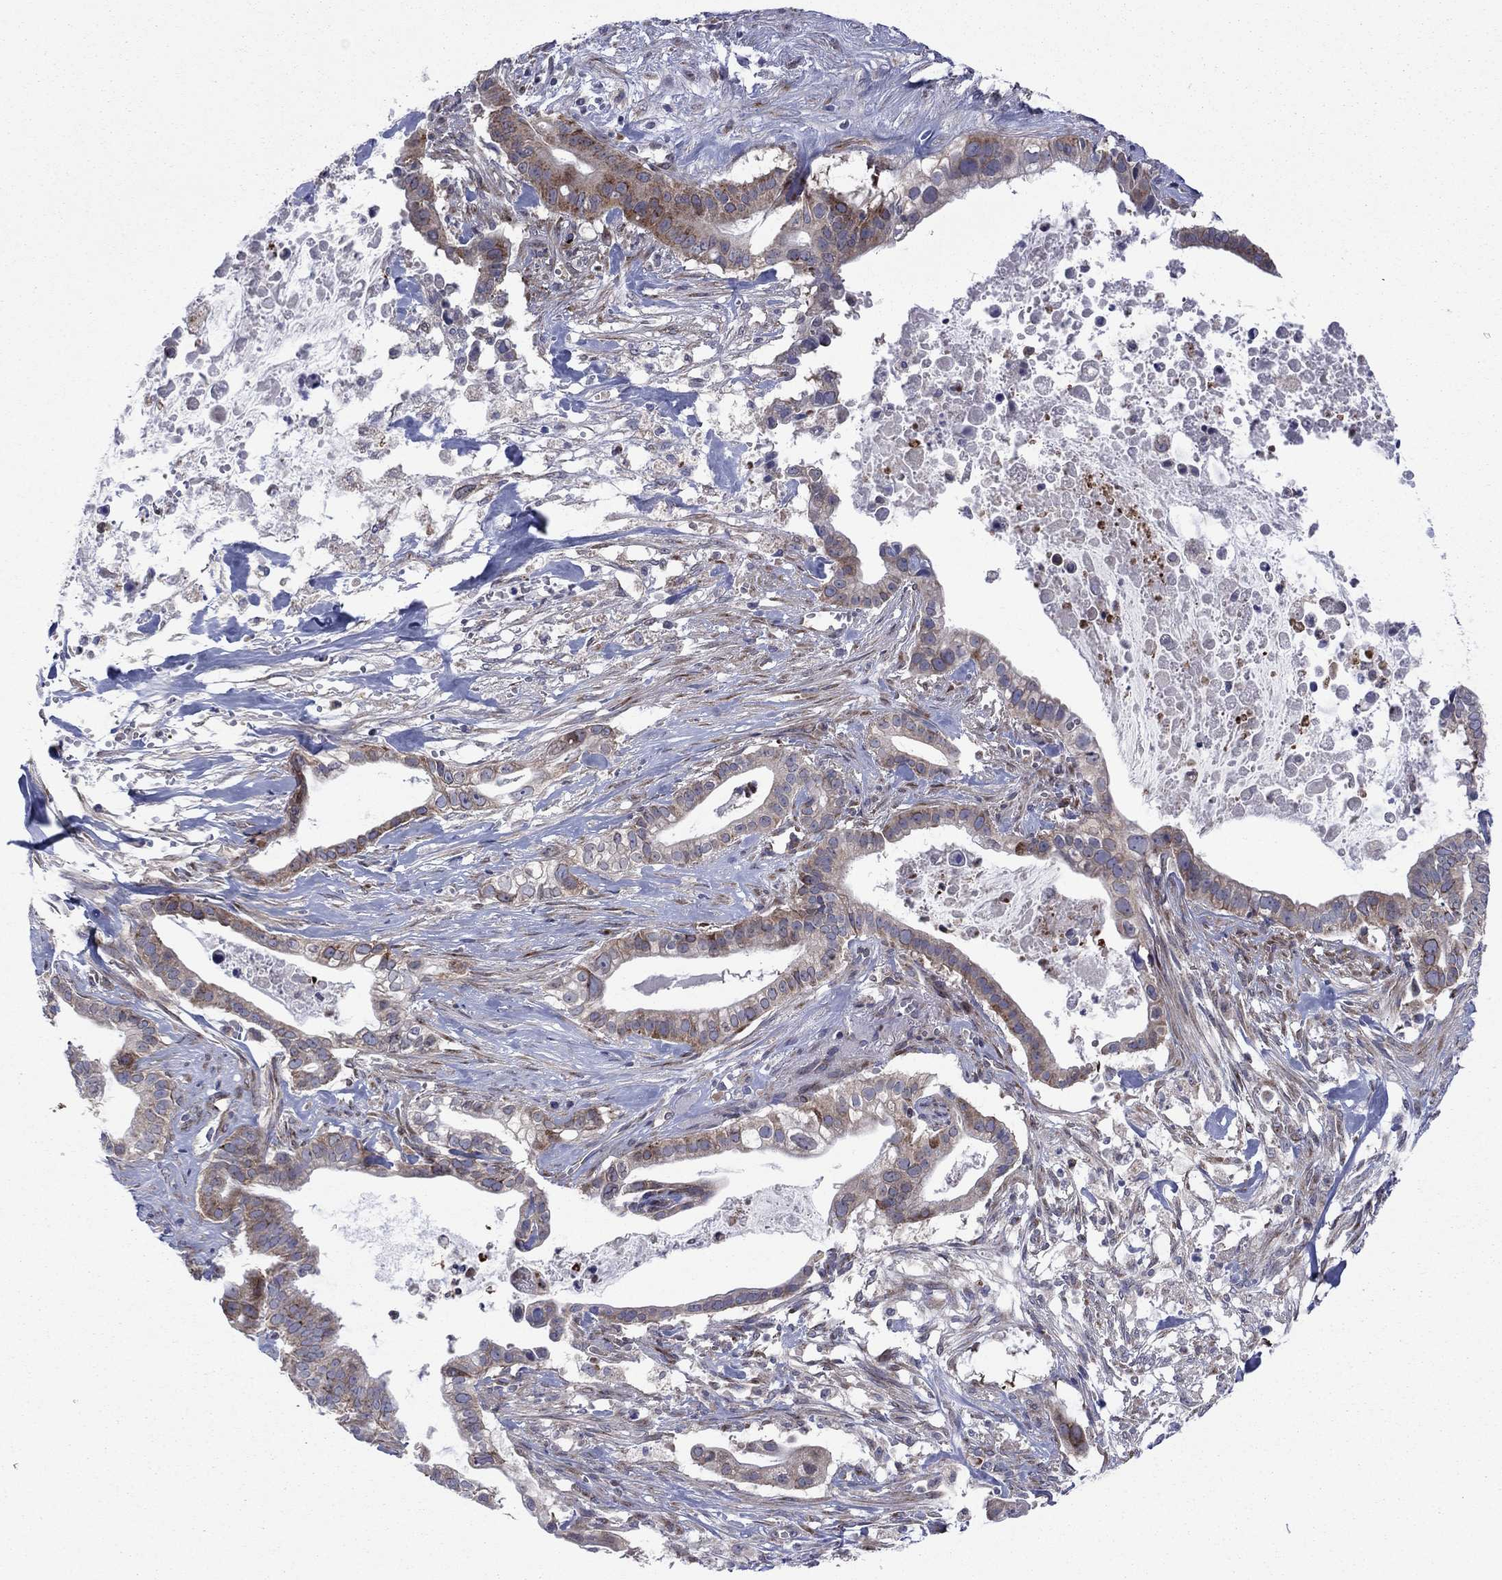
{"staining": {"intensity": "moderate", "quantity": ">75%", "location": "cytoplasmic/membranous"}, "tissue": "pancreatic cancer", "cell_type": "Tumor cells", "image_type": "cancer", "snomed": [{"axis": "morphology", "description": "Adenocarcinoma, NOS"}, {"axis": "topography", "description": "Pancreas"}], "caption": "This is a photomicrograph of IHC staining of pancreatic cancer, which shows moderate positivity in the cytoplasmic/membranous of tumor cells.", "gene": "GPR155", "patient": {"sex": "male", "age": 61}}